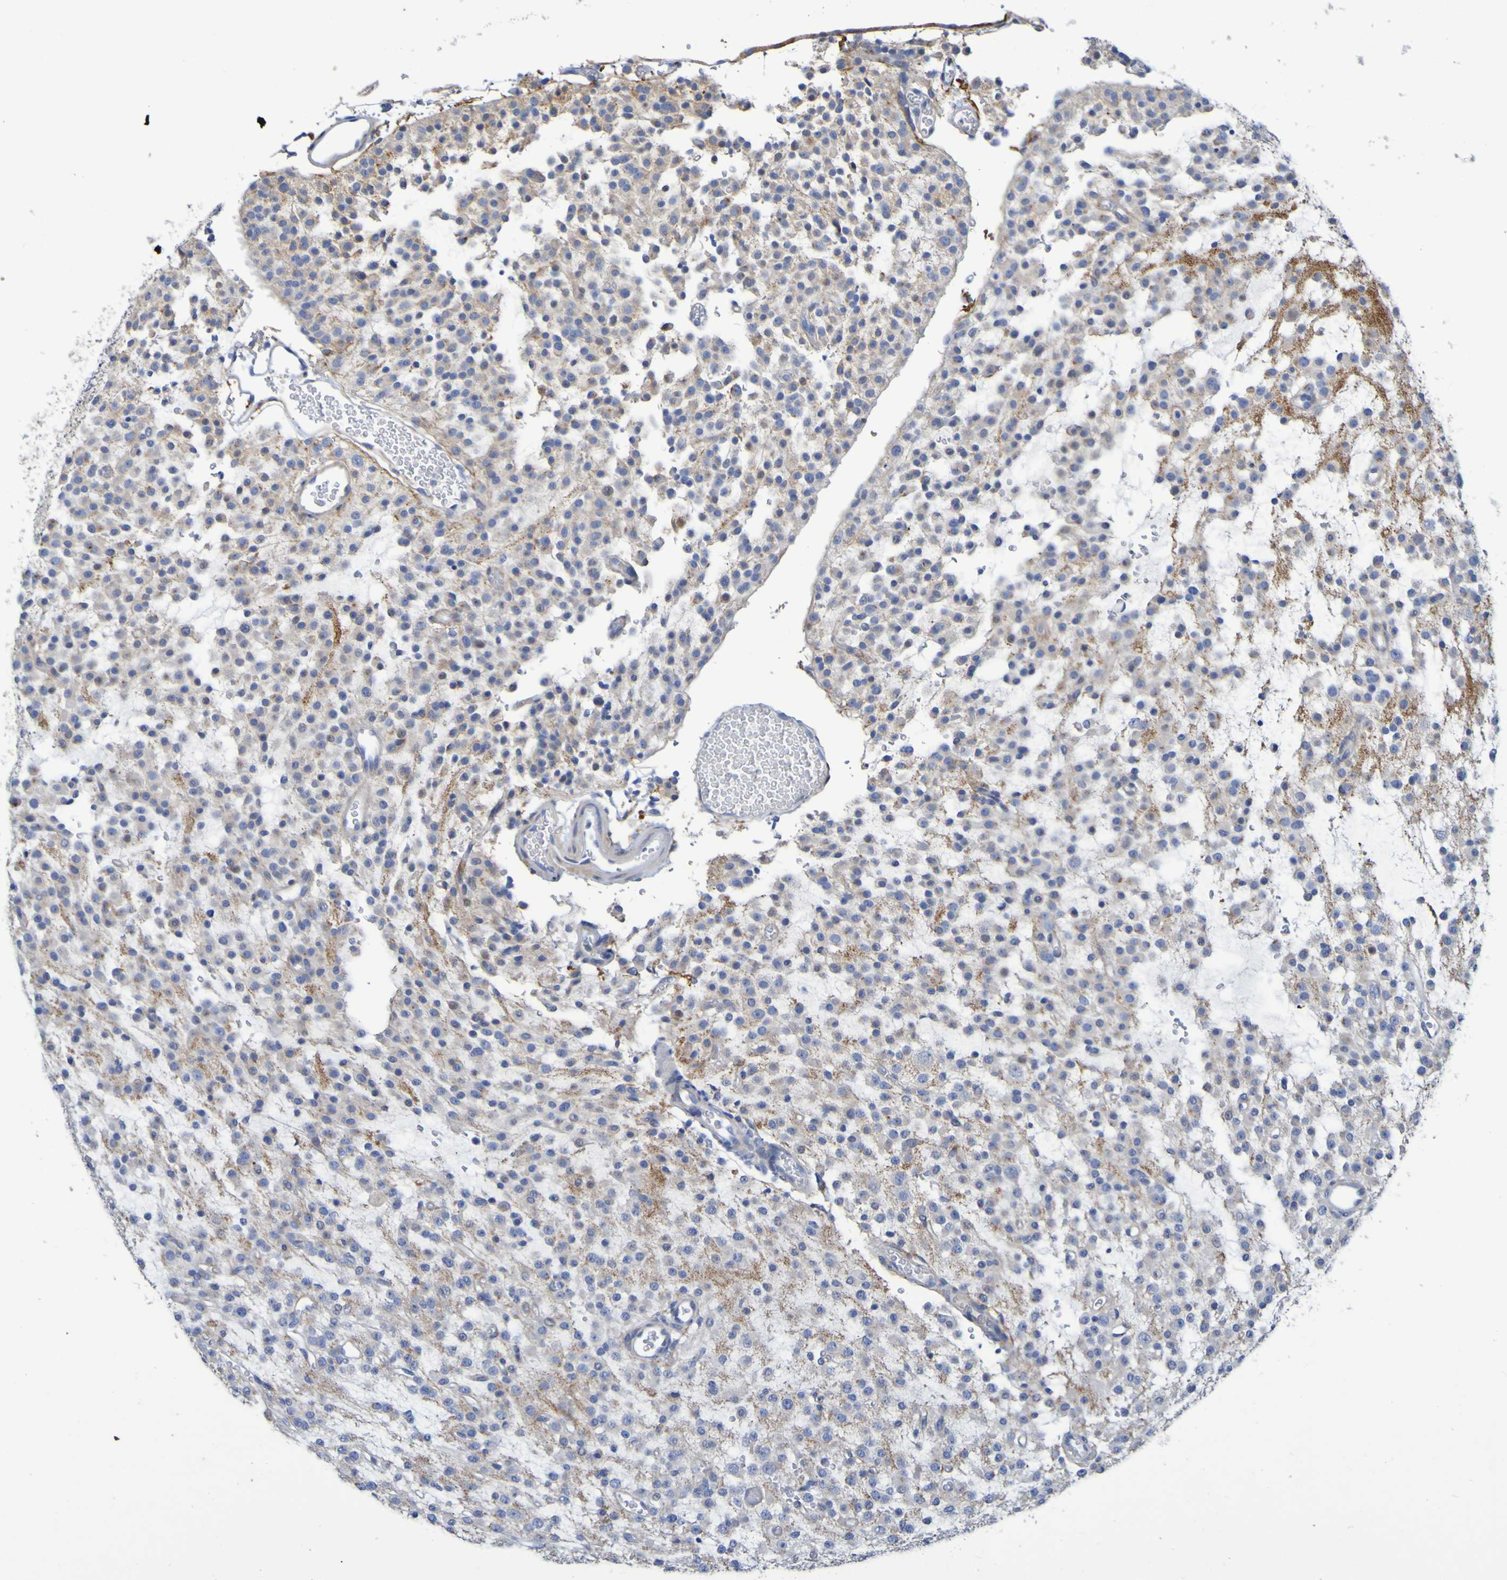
{"staining": {"intensity": "weak", "quantity": "<25%", "location": "cytoplasmic/membranous"}, "tissue": "glioma", "cell_type": "Tumor cells", "image_type": "cancer", "snomed": [{"axis": "morphology", "description": "Glioma, malignant, Low grade"}, {"axis": "topography", "description": "Brain"}], "caption": "A micrograph of glioma stained for a protein displays no brown staining in tumor cells. The staining is performed using DAB brown chromogen with nuclei counter-stained in using hematoxylin.", "gene": "C11orf24", "patient": {"sex": "male", "age": 38}}